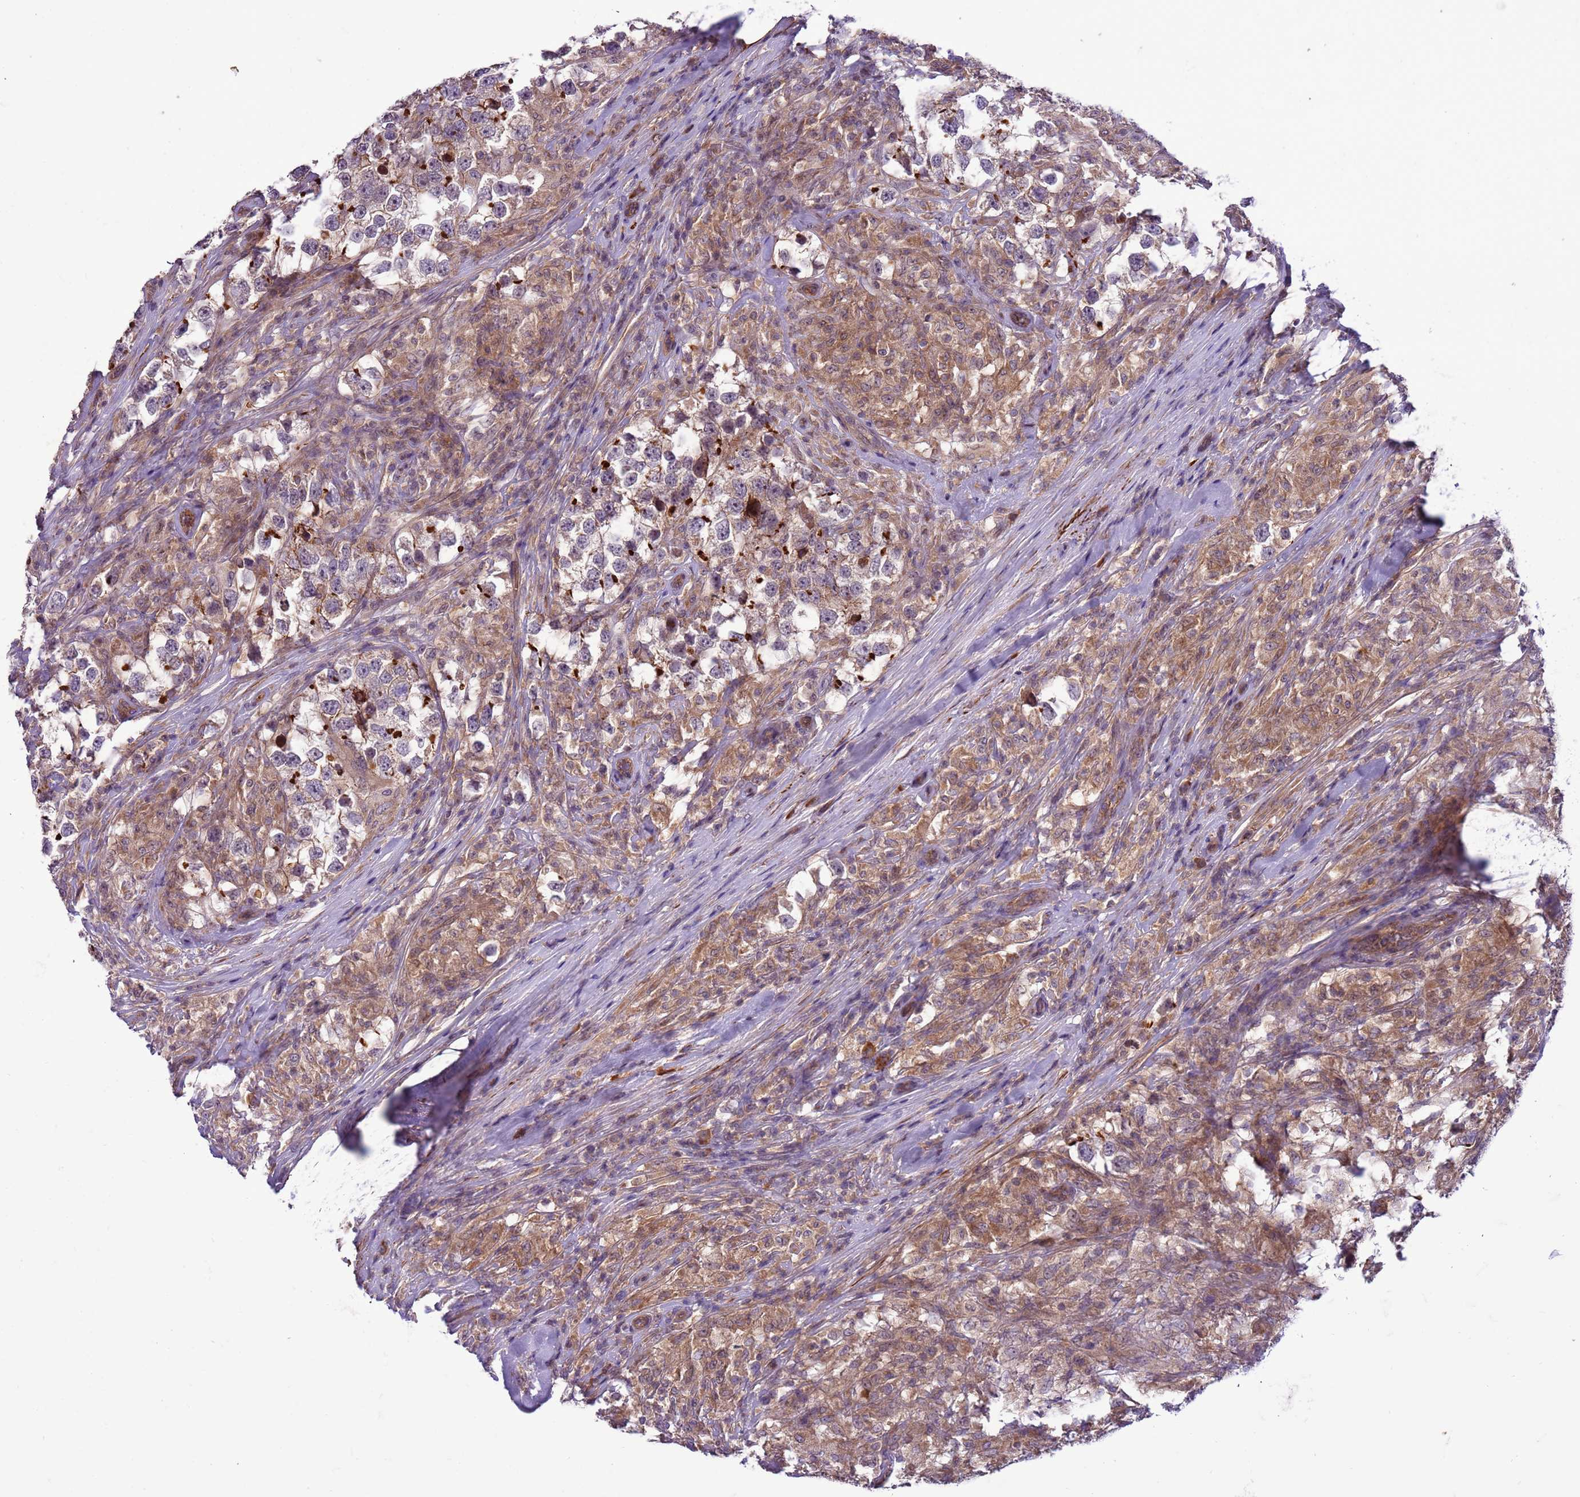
{"staining": {"intensity": "moderate", "quantity": "25%-75%", "location": "cytoplasmic/membranous"}, "tissue": "testis cancer", "cell_type": "Tumor cells", "image_type": "cancer", "snomed": [{"axis": "morphology", "description": "Seminoma, NOS"}, {"axis": "topography", "description": "Testis"}], "caption": "High-magnification brightfield microscopy of testis seminoma stained with DAB (brown) and counterstained with hematoxylin (blue). tumor cells exhibit moderate cytoplasmic/membranous positivity is identified in about25%-75% of cells. (DAB (3,3'-diaminobenzidine) IHC, brown staining for protein, blue staining for nuclei).", "gene": "GEN1", "patient": {"sex": "male", "age": 46}}